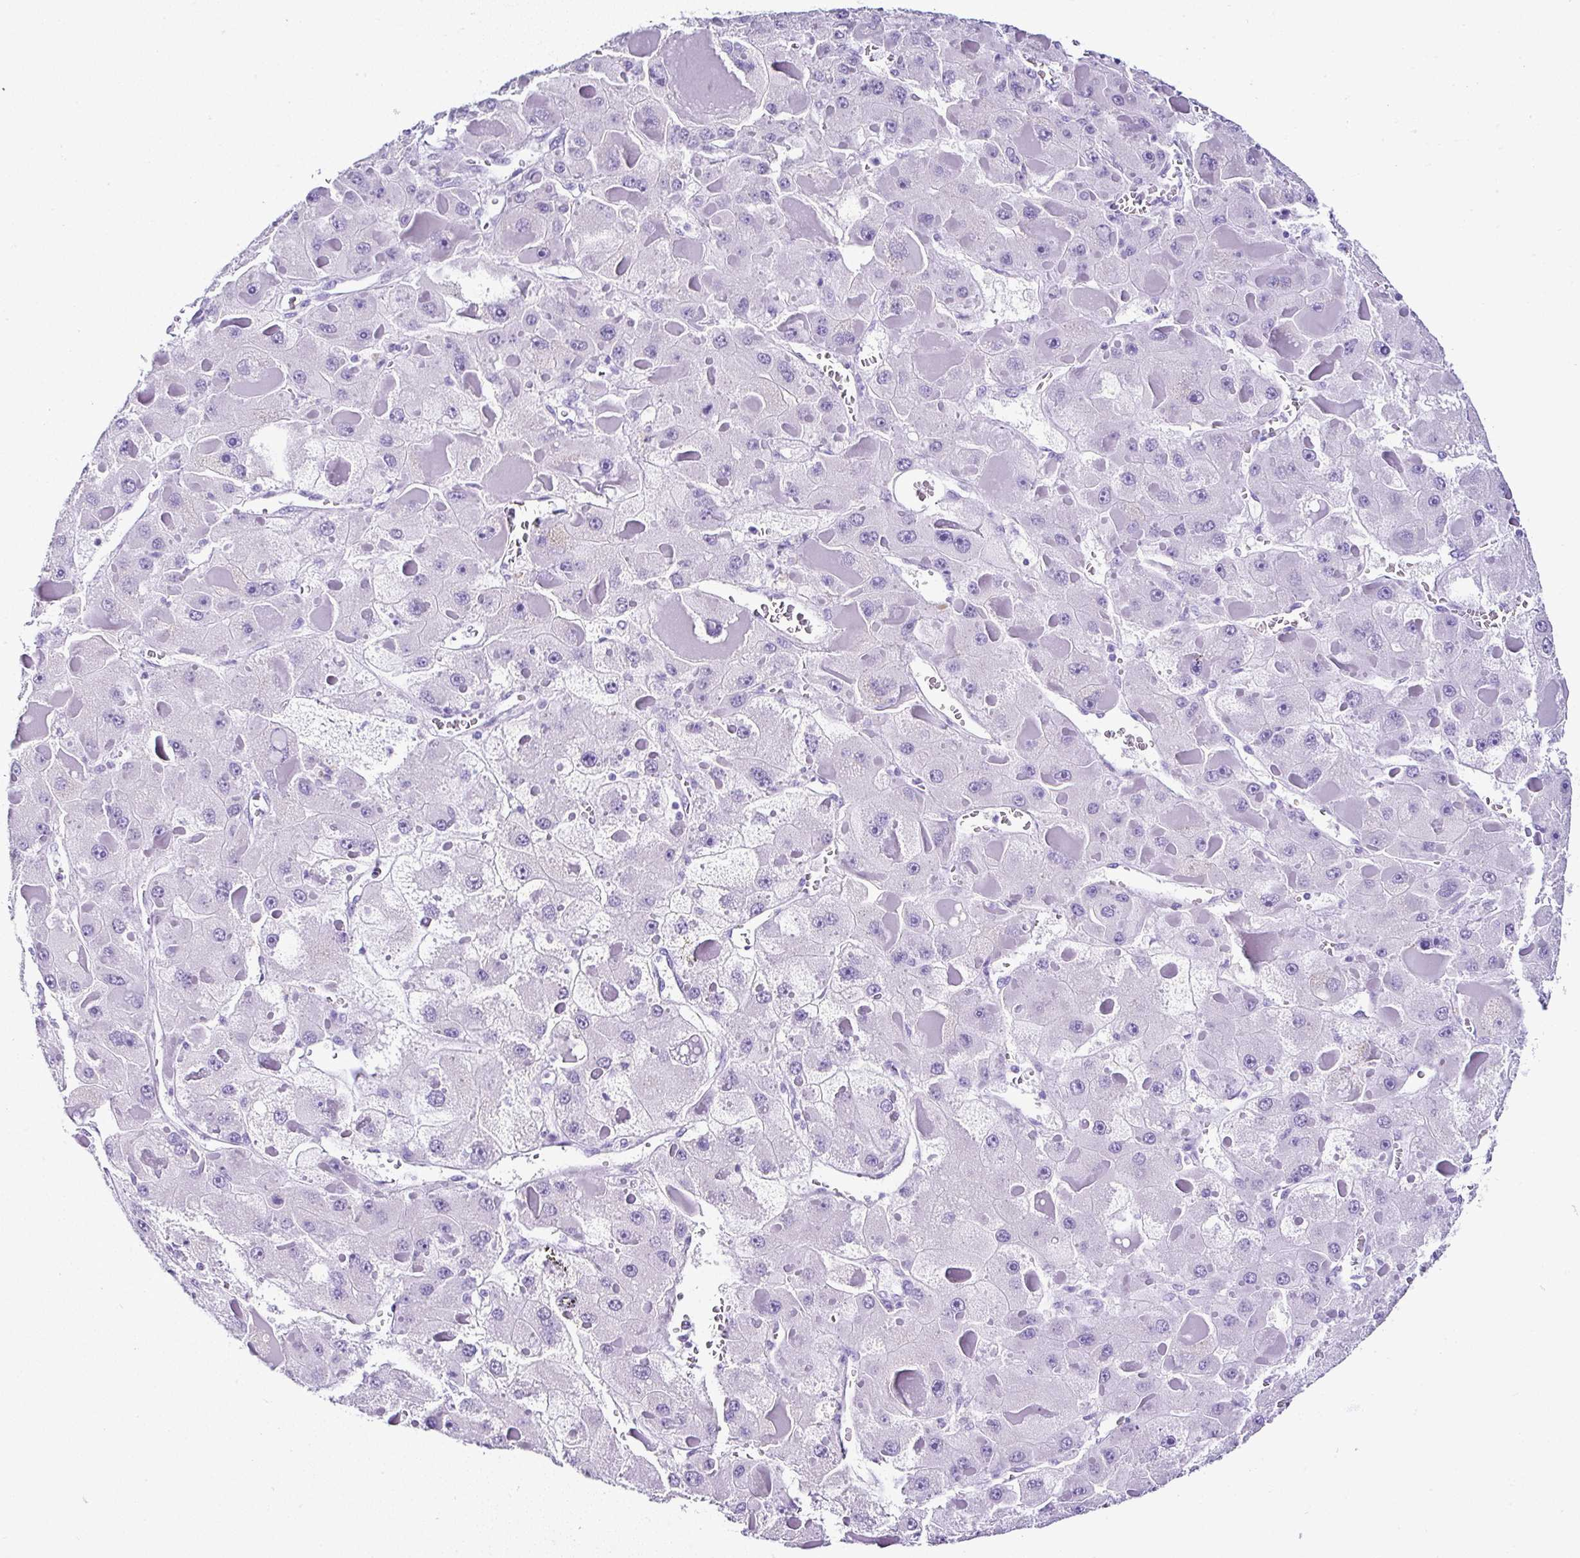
{"staining": {"intensity": "negative", "quantity": "none", "location": "none"}, "tissue": "liver cancer", "cell_type": "Tumor cells", "image_type": "cancer", "snomed": [{"axis": "morphology", "description": "Carcinoma, Hepatocellular, NOS"}, {"axis": "topography", "description": "Liver"}], "caption": "There is no significant staining in tumor cells of liver cancer (hepatocellular carcinoma).", "gene": "SERPINB3", "patient": {"sex": "female", "age": 73}}